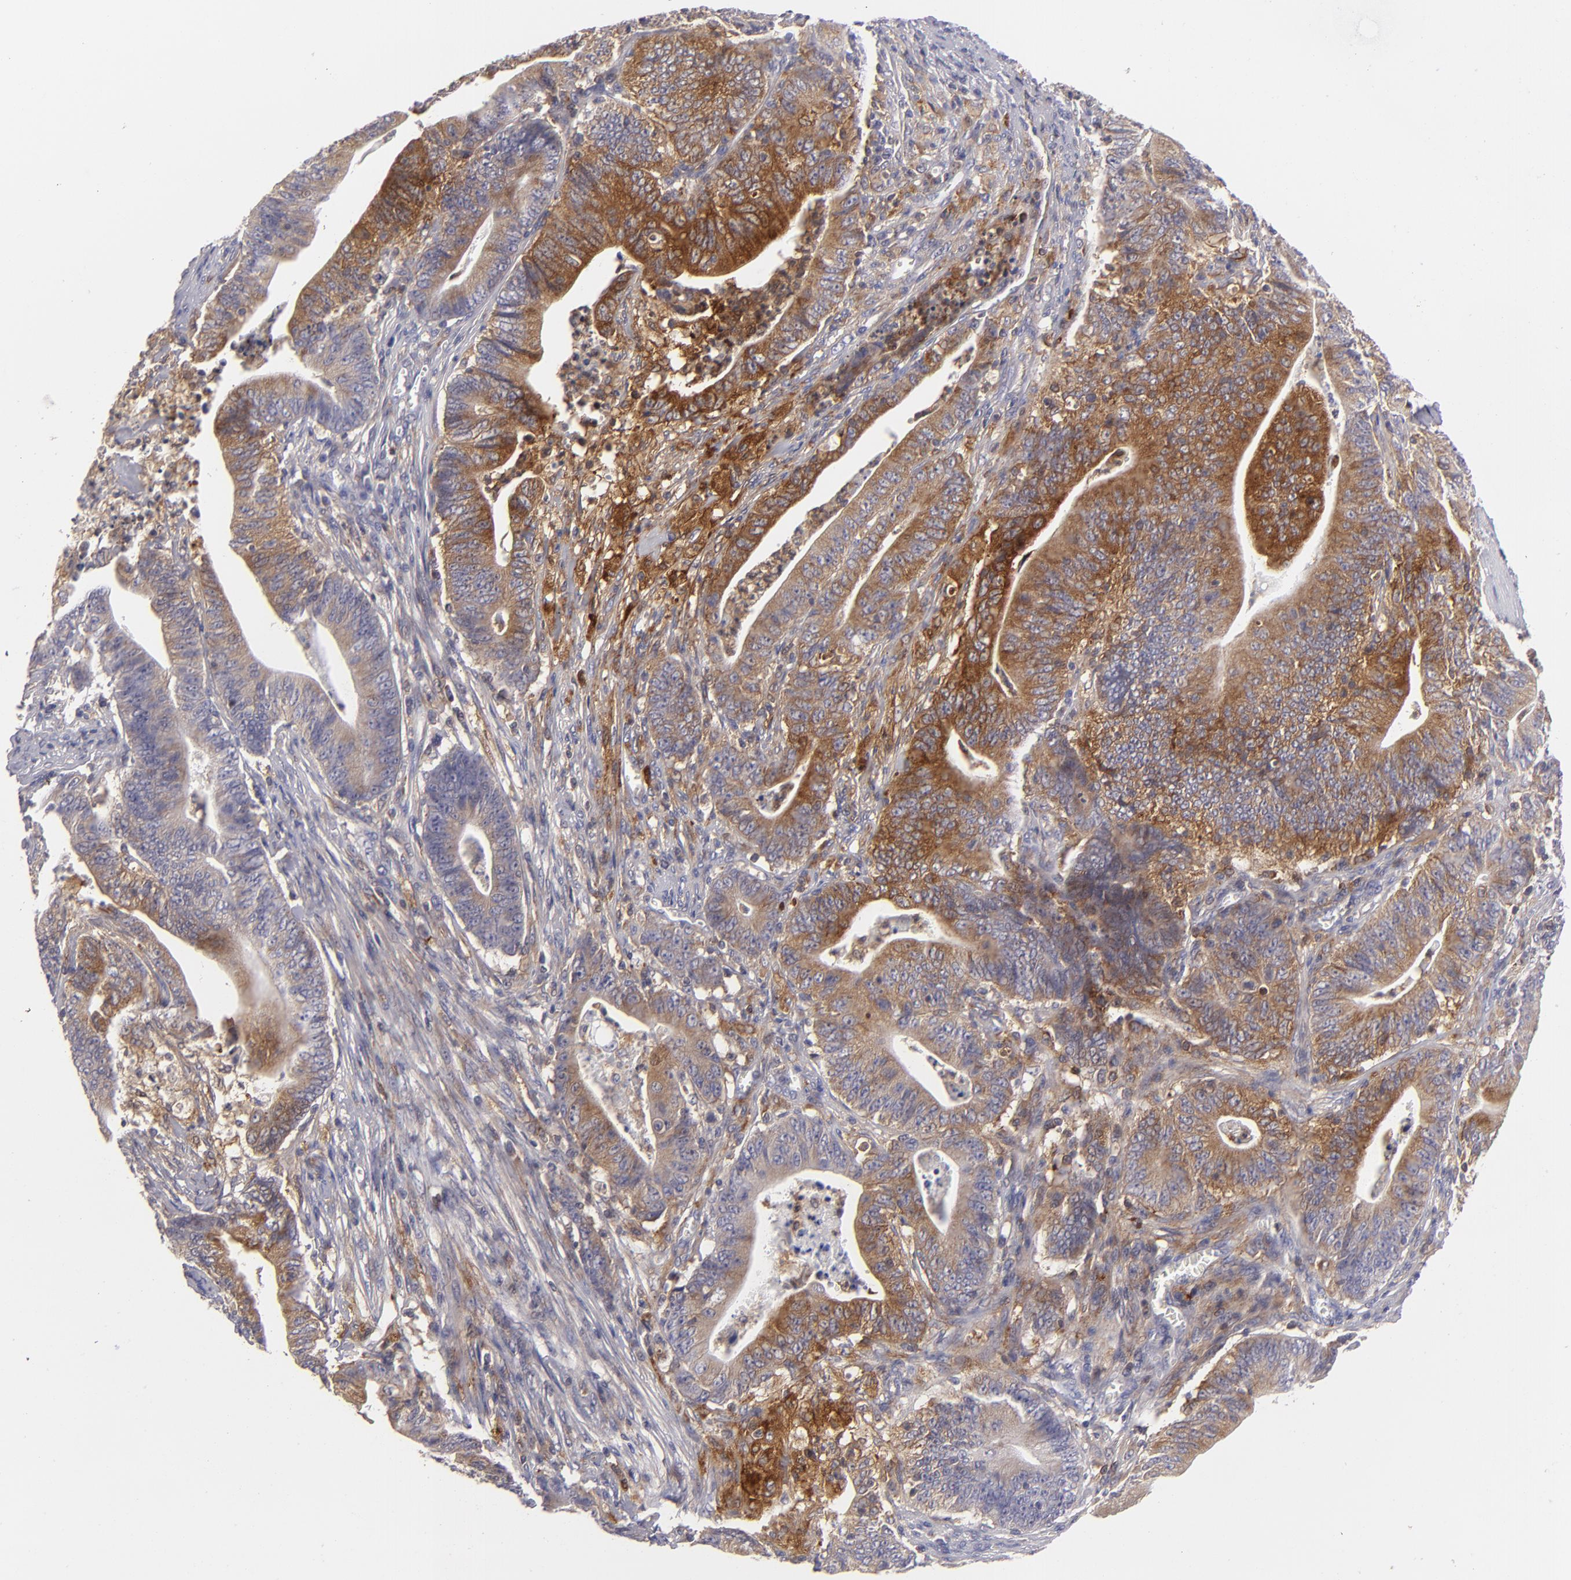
{"staining": {"intensity": "strong", "quantity": ">75%", "location": "cytoplasmic/membranous"}, "tissue": "stomach cancer", "cell_type": "Tumor cells", "image_type": "cancer", "snomed": [{"axis": "morphology", "description": "Adenocarcinoma, NOS"}, {"axis": "topography", "description": "Stomach, lower"}], "caption": "Immunohistochemistry (IHC) histopathology image of neoplastic tissue: human stomach cancer (adenocarcinoma) stained using IHC demonstrates high levels of strong protein expression localized specifically in the cytoplasmic/membranous of tumor cells, appearing as a cytoplasmic/membranous brown color.", "gene": "MMP10", "patient": {"sex": "female", "age": 86}}